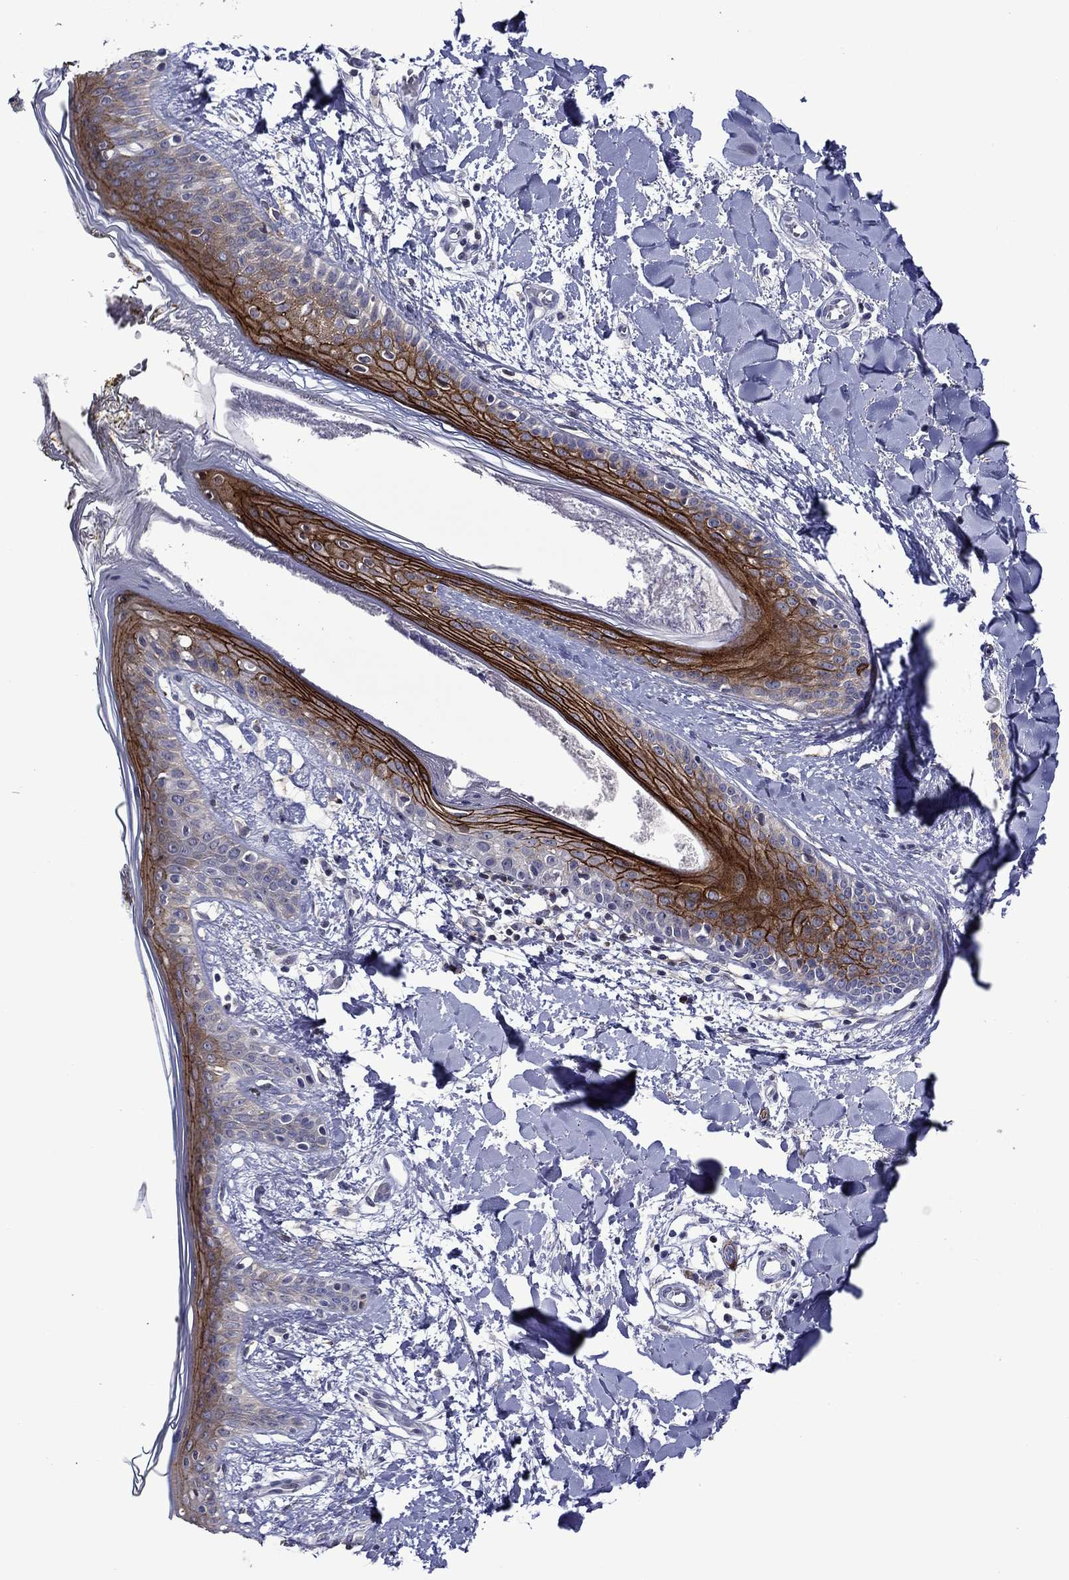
{"staining": {"intensity": "negative", "quantity": "none", "location": "none"}, "tissue": "skin", "cell_type": "Fibroblasts", "image_type": "normal", "snomed": [{"axis": "morphology", "description": "Normal tissue, NOS"}, {"axis": "topography", "description": "Skin"}], "caption": "Benign skin was stained to show a protein in brown. There is no significant staining in fibroblasts. Nuclei are stained in blue.", "gene": "LMO7", "patient": {"sex": "female", "age": 34}}